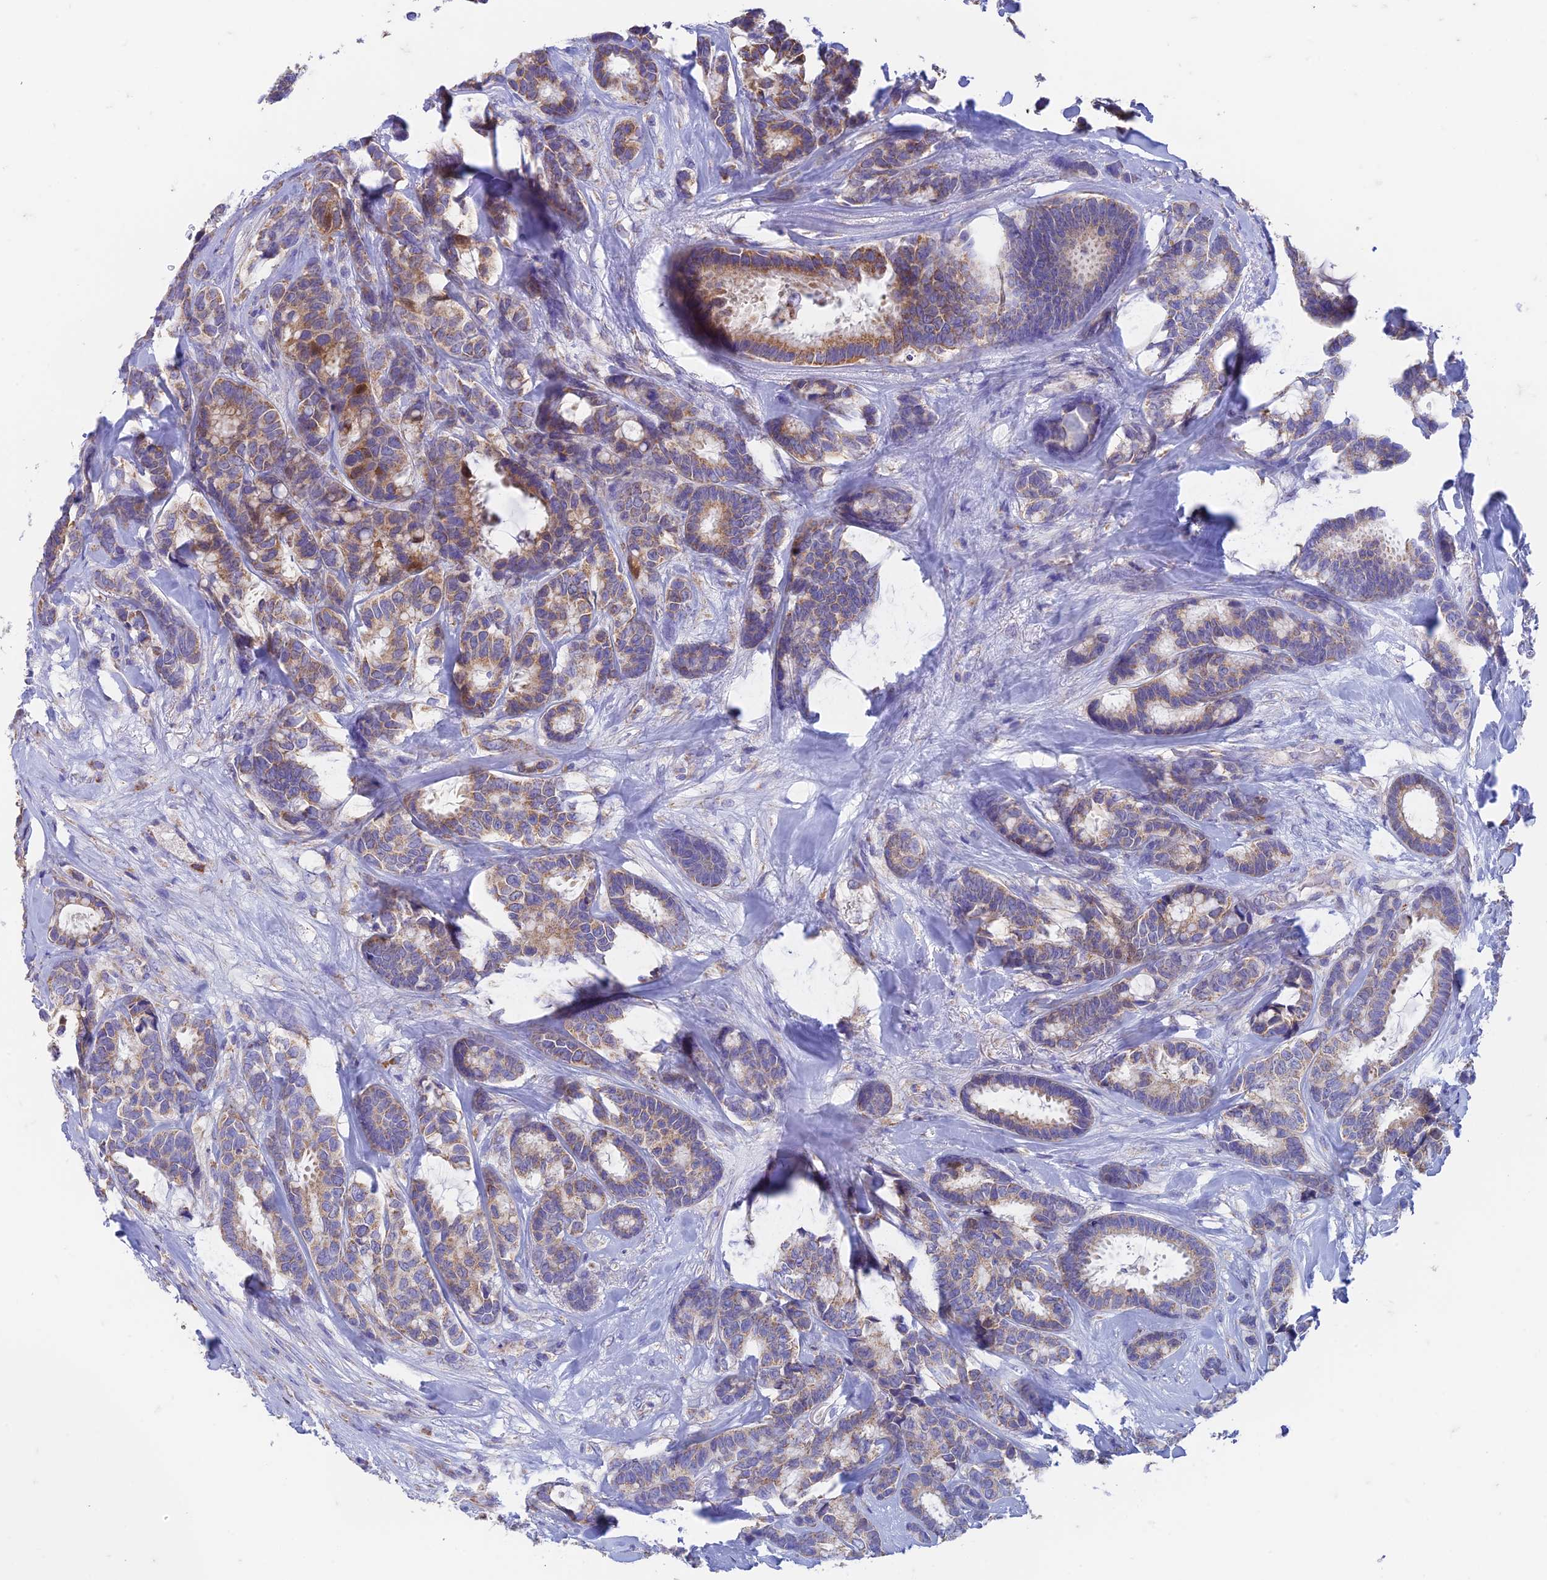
{"staining": {"intensity": "moderate", "quantity": "25%-75%", "location": "cytoplasmic/membranous"}, "tissue": "breast cancer", "cell_type": "Tumor cells", "image_type": "cancer", "snomed": [{"axis": "morphology", "description": "Duct carcinoma"}, {"axis": "topography", "description": "Breast"}], "caption": "Breast intraductal carcinoma was stained to show a protein in brown. There is medium levels of moderate cytoplasmic/membranous staining in about 25%-75% of tumor cells. (DAB IHC with brightfield microscopy, high magnification).", "gene": "ZNF181", "patient": {"sex": "female", "age": 87}}